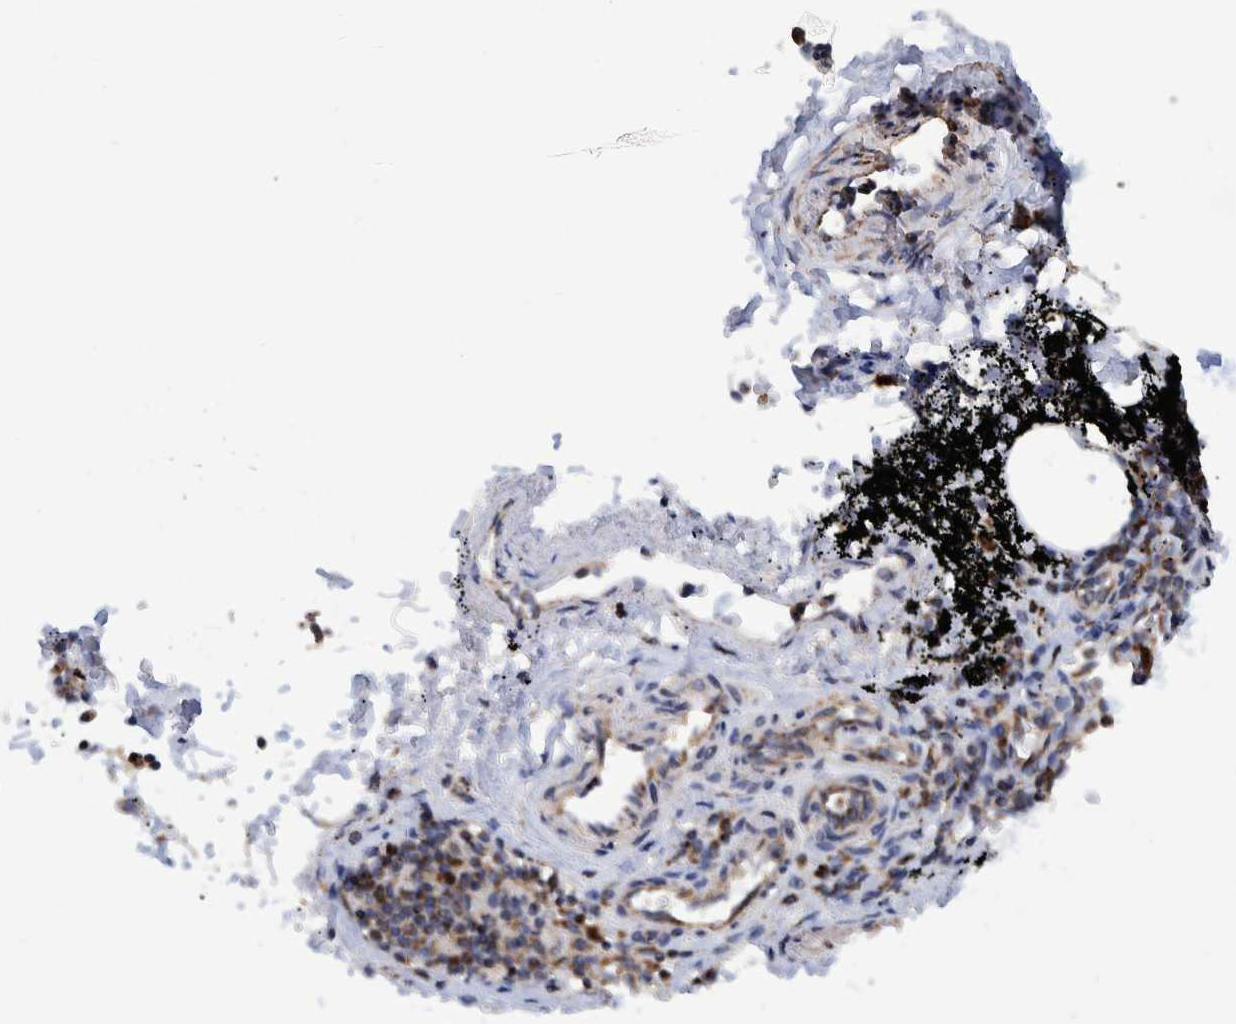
{"staining": {"intensity": "negative", "quantity": "none", "location": "none"}, "tissue": "soft tissue", "cell_type": "Fibroblasts", "image_type": "normal", "snomed": [{"axis": "morphology", "description": "Normal tissue, NOS"}, {"axis": "topography", "description": "Cartilage tissue"}, {"axis": "topography", "description": "Lung"}], "caption": "This image is of unremarkable soft tissue stained with IHC to label a protein in brown with the nuclei are counter-stained blue. There is no positivity in fibroblasts. The staining is performed using DAB brown chromogen with nuclei counter-stained in using hematoxylin.", "gene": "DECR1", "patient": {"sex": "female", "age": 77}}